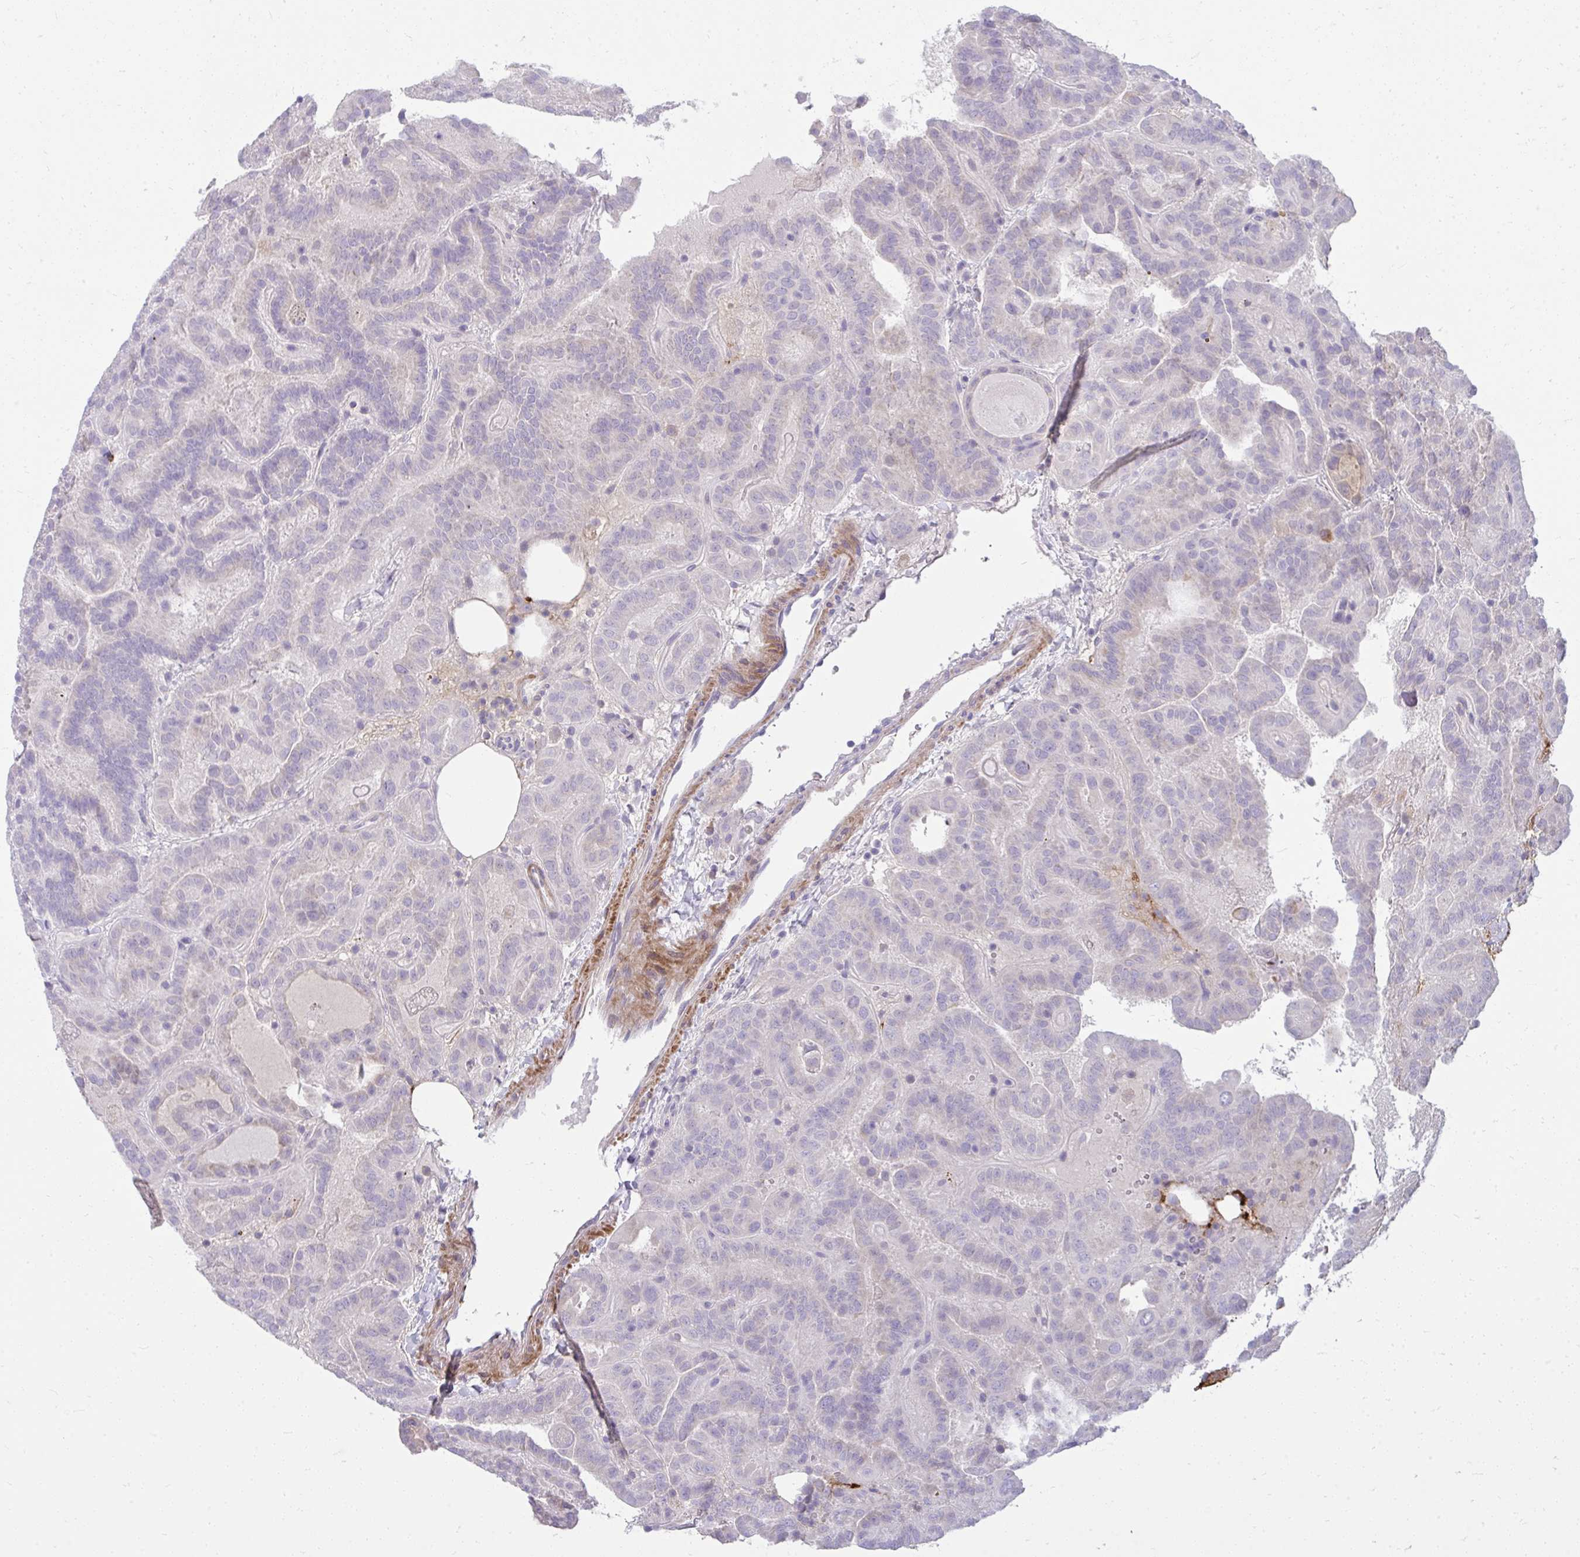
{"staining": {"intensity": "weak", "quantity": "<25%", "location": "cytoplasmic/membranous"}, "tissue": "thyroid cancer", "cell_type": "Tumor cells", "image_type": "cancer", "snomed": [{"axis": "morphology", "description": "Papillary adenocarcinoma, NOS"}, {"axis": "topography", "description": "Thyroid gland"}], "caption": "This is a photomicrograph of IHC staining of thyroid papillary adenocarcinoma, which shows no expression in tumor cells.", "gene": "PIGZ", "patient": {"sex": "female", "age": 46}}